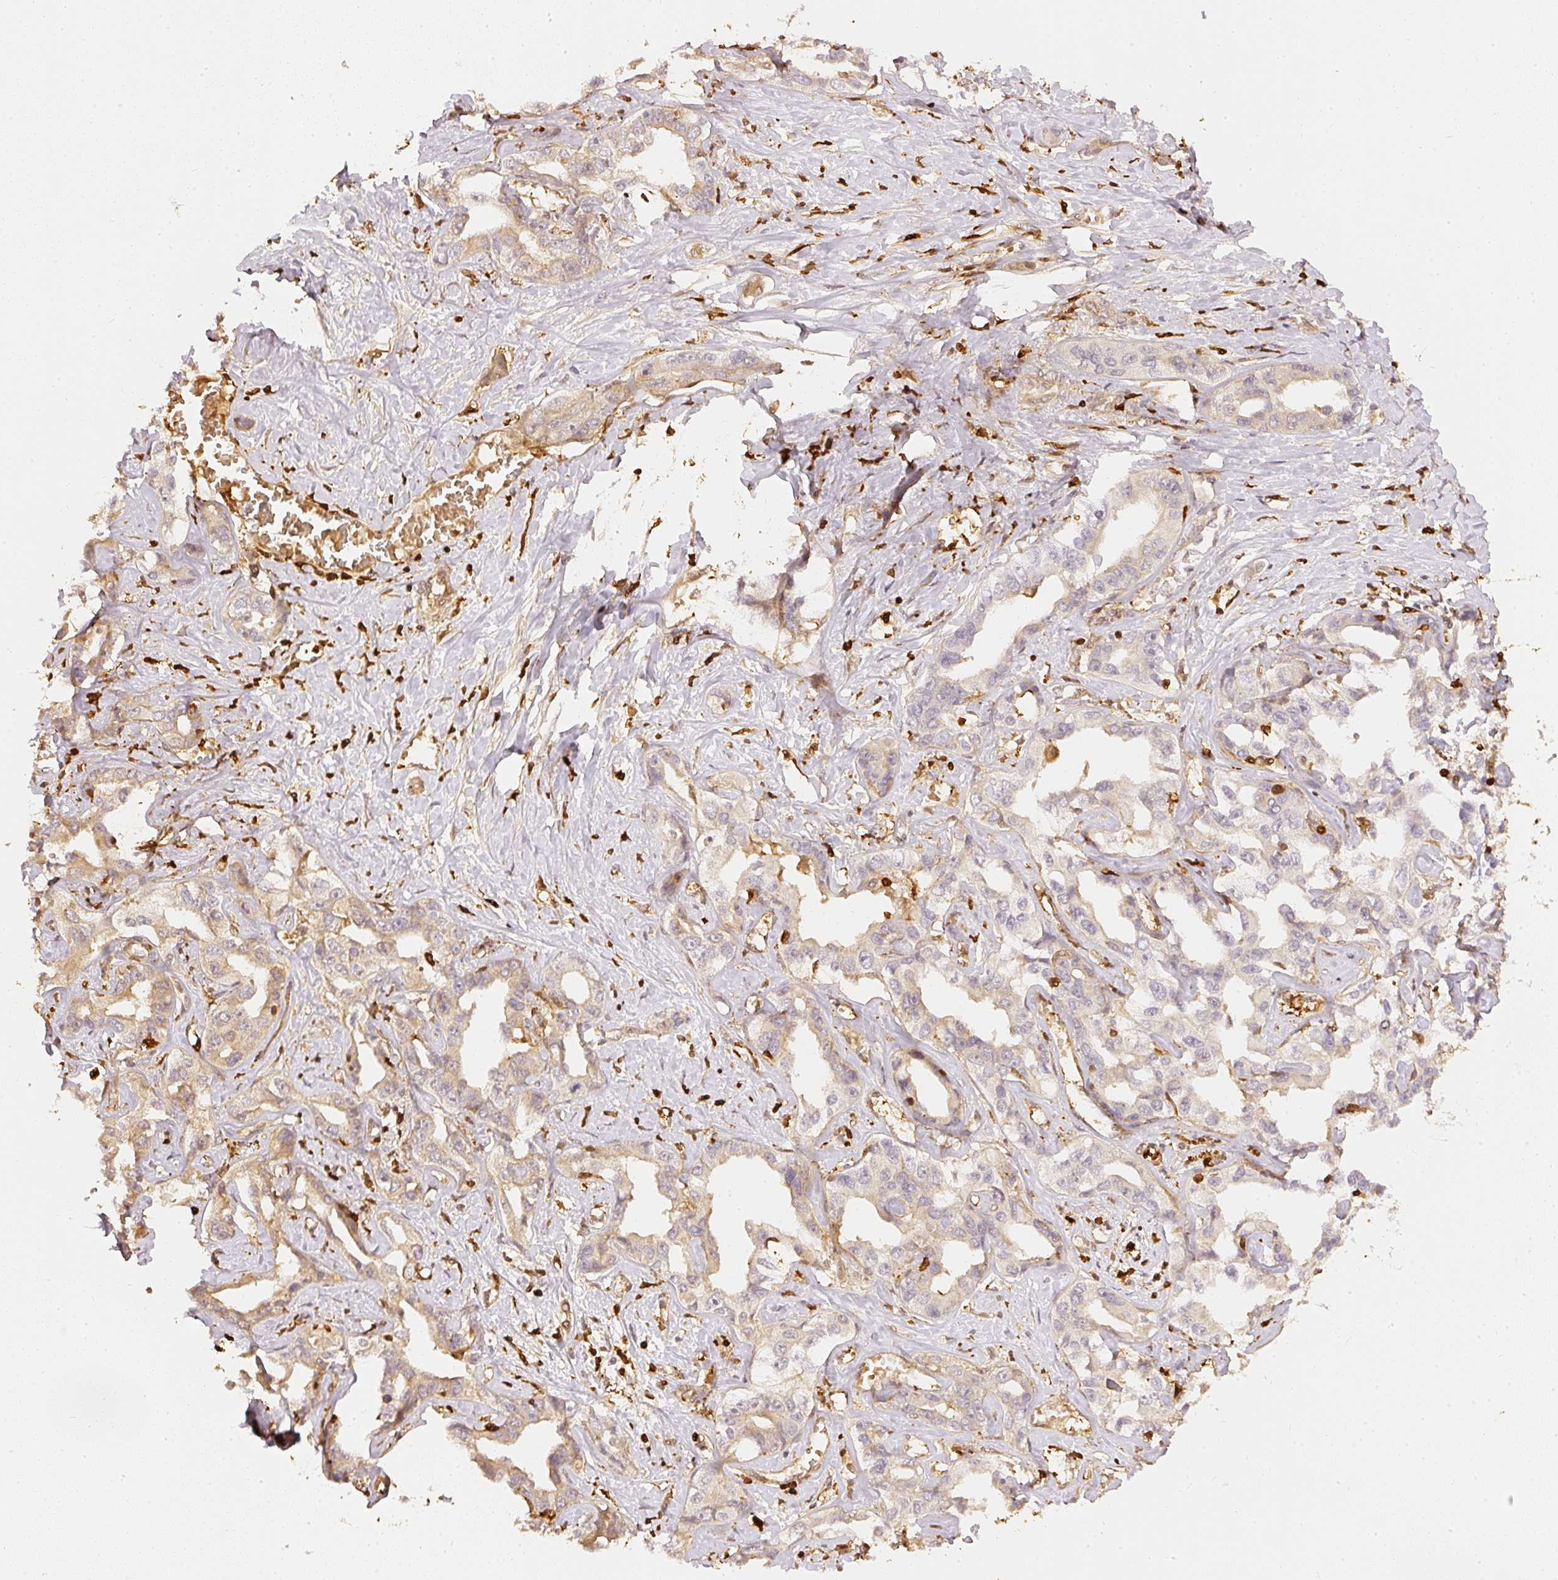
{"staining": {"intensity": "weak", "quantity": "25%-75%", "location": "cytoplasmic/membranous"}, "tissue": "liver cancer", "cell_type": "Tumor cells", "image_type": "cancer", "snomed": [{"axis": "morphology", "description": "Cholangiocarcinoma"}, {"axis": "topography", "description": "Liver"}], "caption": "Brown immunohistochemical staining in human liver cancer (cholangiocarcinoma) shows weak cytoplasmic/membranous staining in about 25%-75% of tumor cells. (brown staining indicates protein expression, while blue staining denotes nuclei).", "gene": "PFN1", "patient": {"sex": "male", "age": 59}}